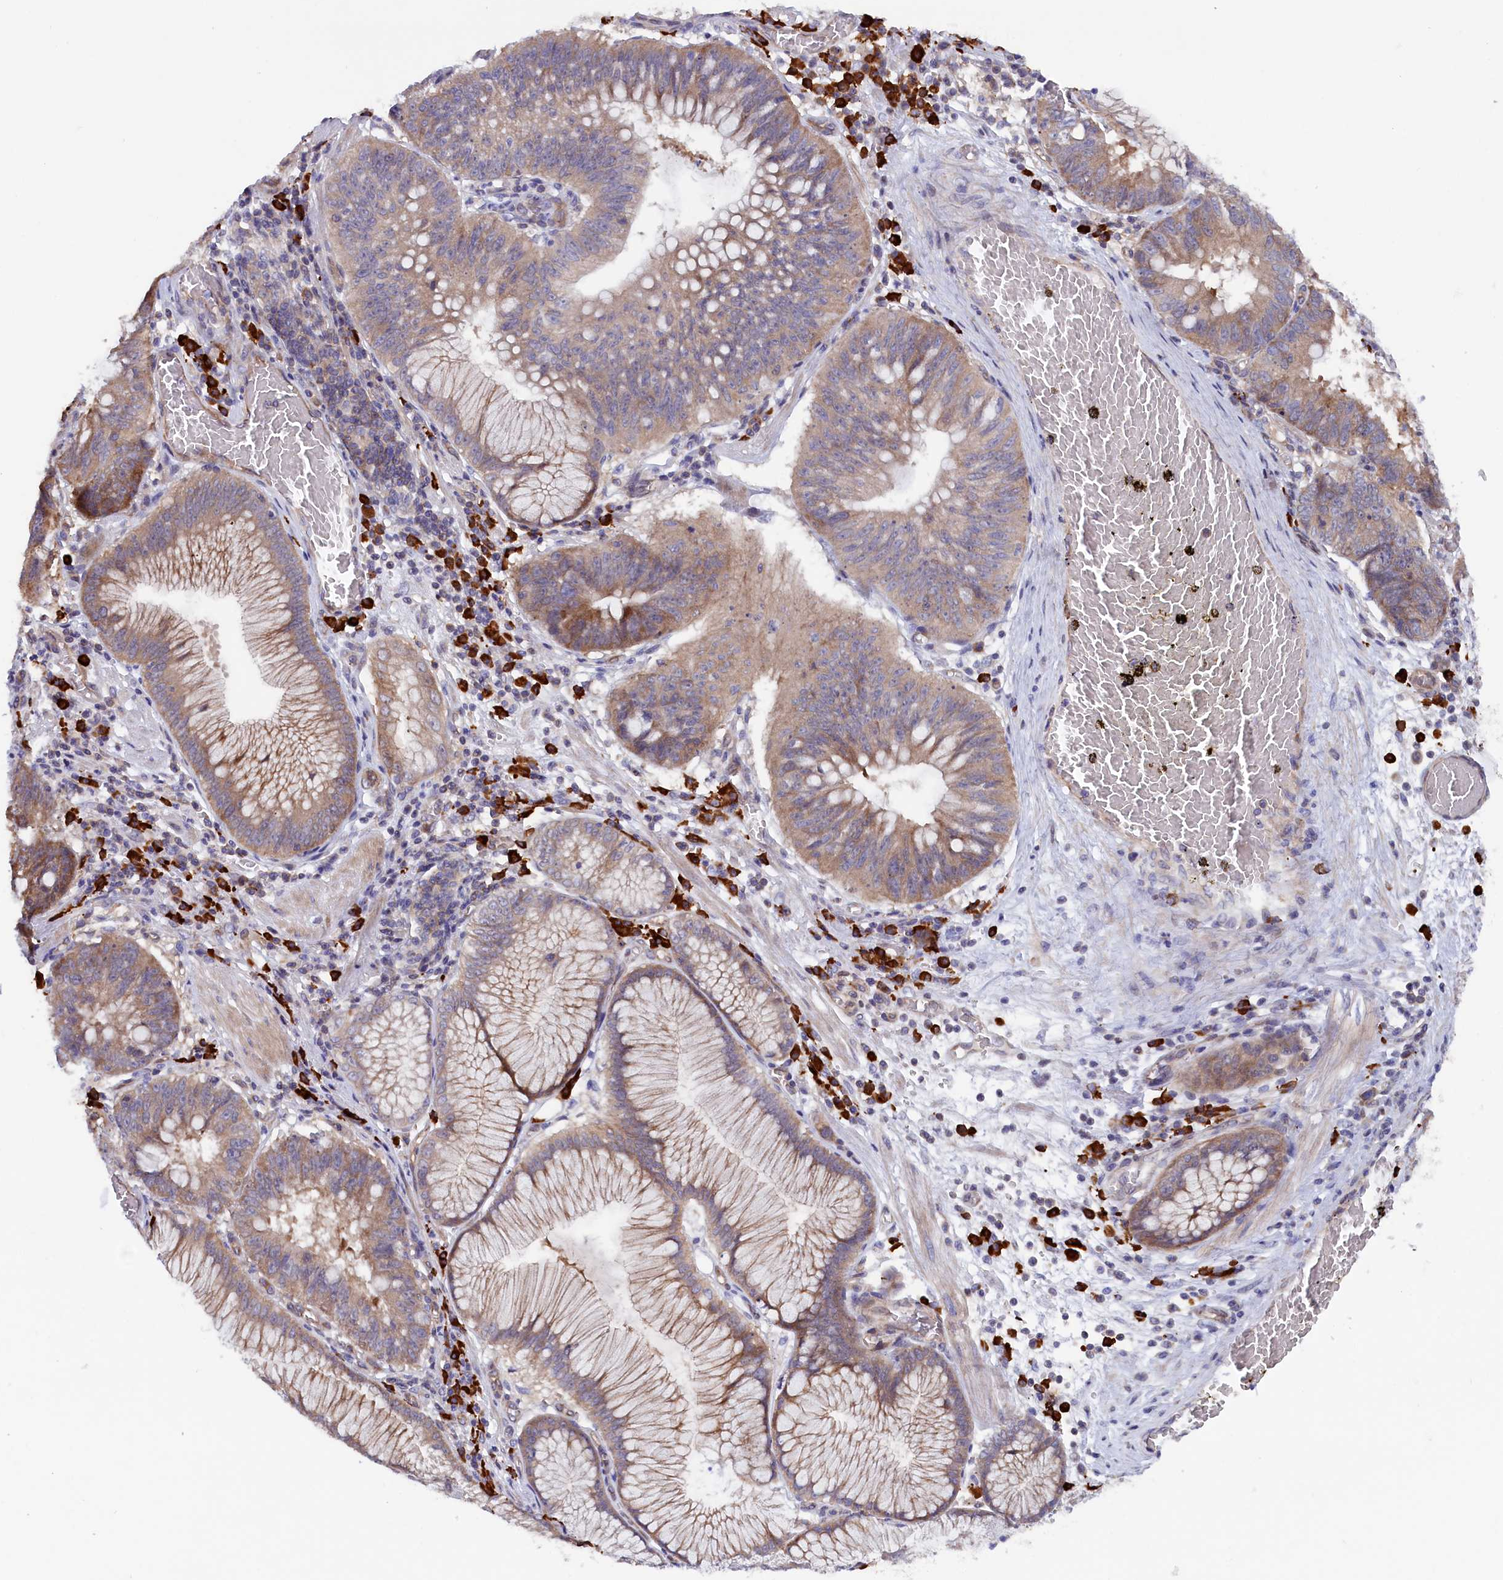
{"staining": {"intensity": "moderate", "quantity": ">75%", "location": "cytoplasmic/membranous"}, "tissue": "stomach cancer", "cell_type": "Tumor cells", "image_type": "cancer", "snomed": [{"axis": "morphology", "description": "Adenocarcinoma, NOS"}, {"axis": "topography", "description": "Stomach"}], "caption": "Human stomach cancer stained with a protein marker demonstrates moderate staining in tumor cells.", "gene": "JPT2", "patient": {"sex": "male", "age": 59}}